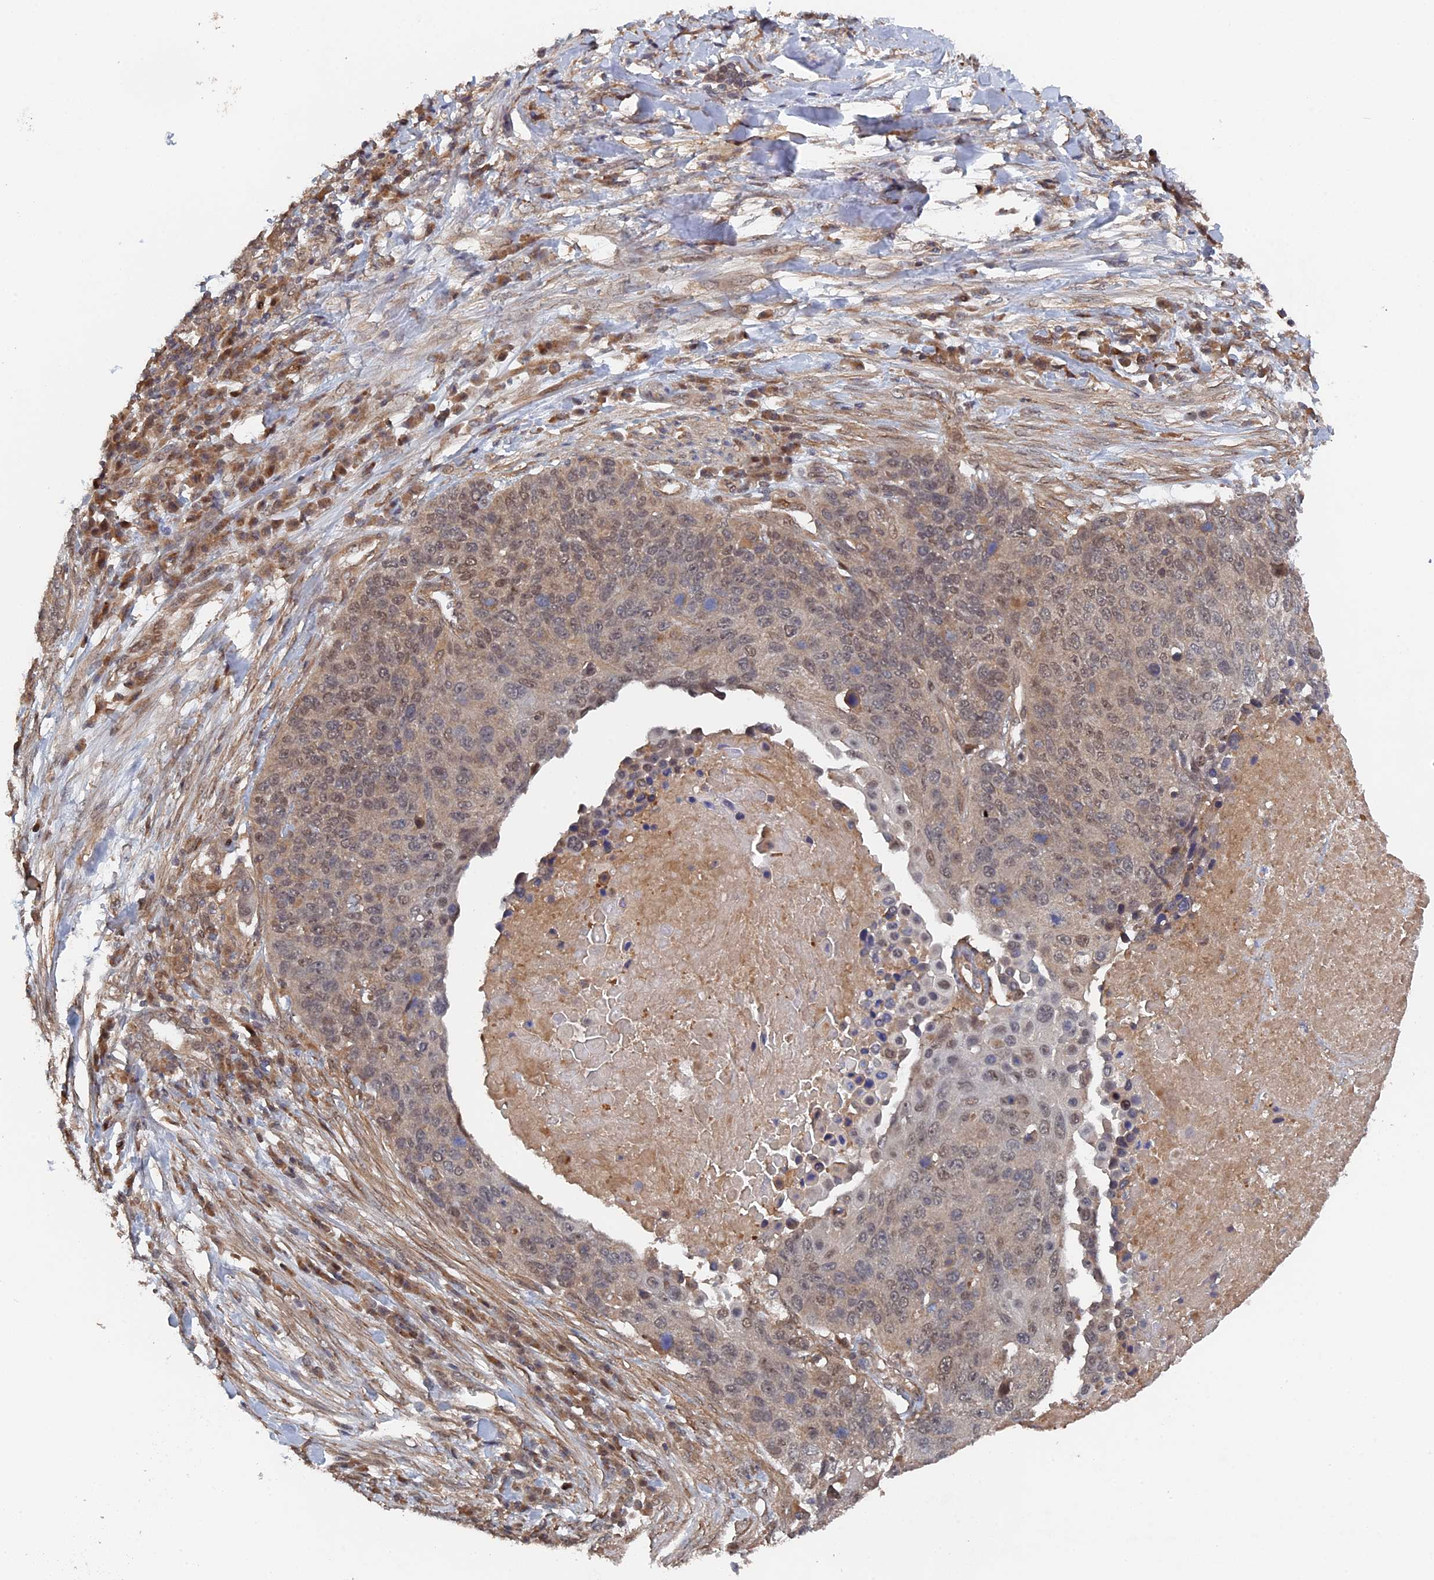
{"staining": {"intensity": "weak", "quantity": "25%-75%", "location": "nuclear"}, "tissue": "lung cancer", "cell_type": "Tumor cells", "image_type": "cancer", "snomed": [{"axis": "morphology", "description": "Normal tissue, NOS"}, {"axis": "morphology", "description": "Squamous cell carcinoma, NOS"}, {"axis": "topography", "description": "Lymph node"}, {"axis": "topography", "description": "Lung"}], "caption": "A histopathology image of lung cancer (squamous cell carcinoma) stained for a protein exhibits weak nuclear brown staining in tumor cells.", "gene": "ELOVL6", "patient": {"sex": "male", "age": 66}}